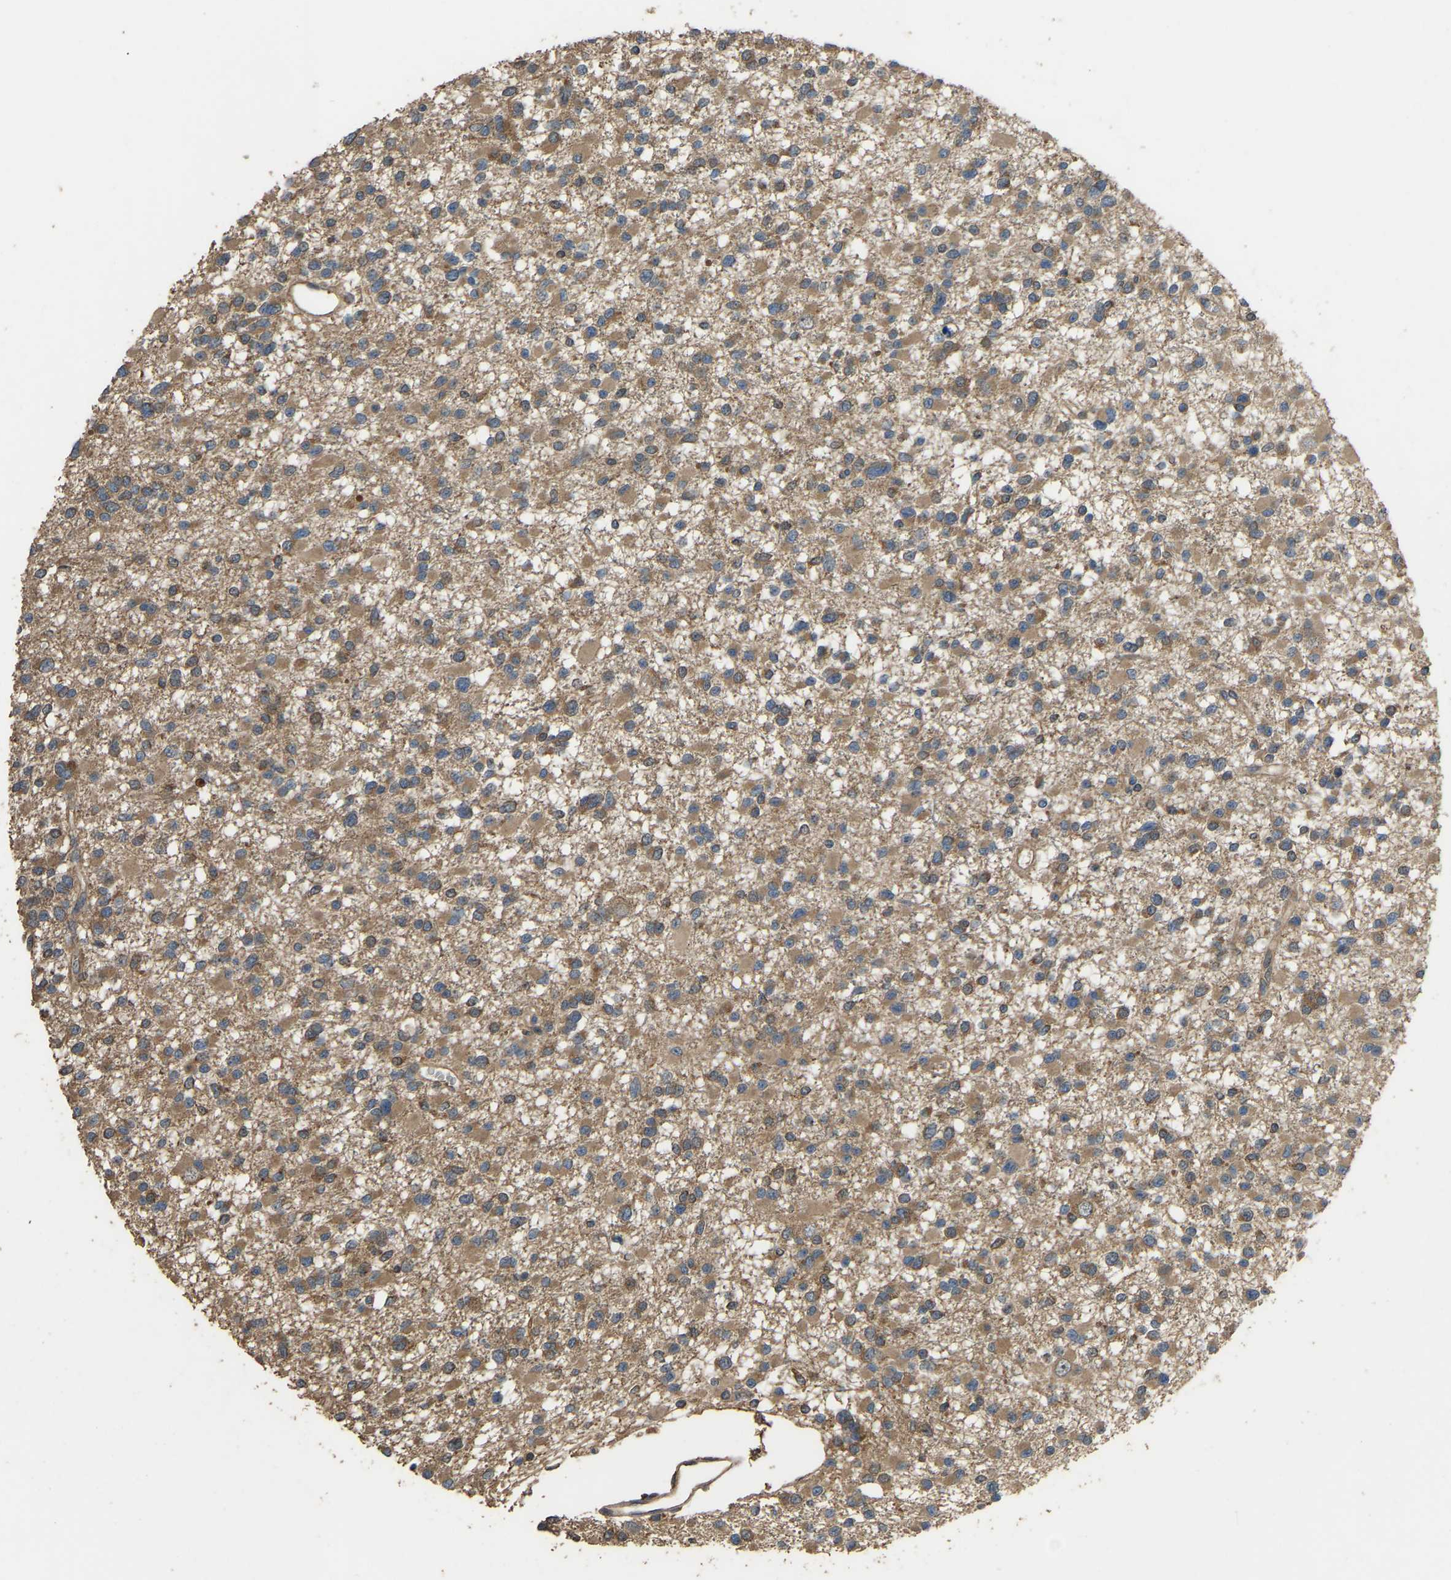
{"staining": {"intensity": "moderate", "quantity": "25%-75%", "location": "cytoplasmic/membranous"}, "tissue": "glioma", "cell_type": "Tumor cells", "image_type": "cancer", "snomed": [{"axis": "morphology", "description": "Glioma, malignant, Low grade"}, {"axis": "topography", "description": "Brain"}], "caption": "Protein staining demonstrates moderate cytoplasmic/membranous expression in about 25%-75% of tumor cells in glioma.", "gene": "FHIT", "patient": {"sex": "female", "age": 22}}